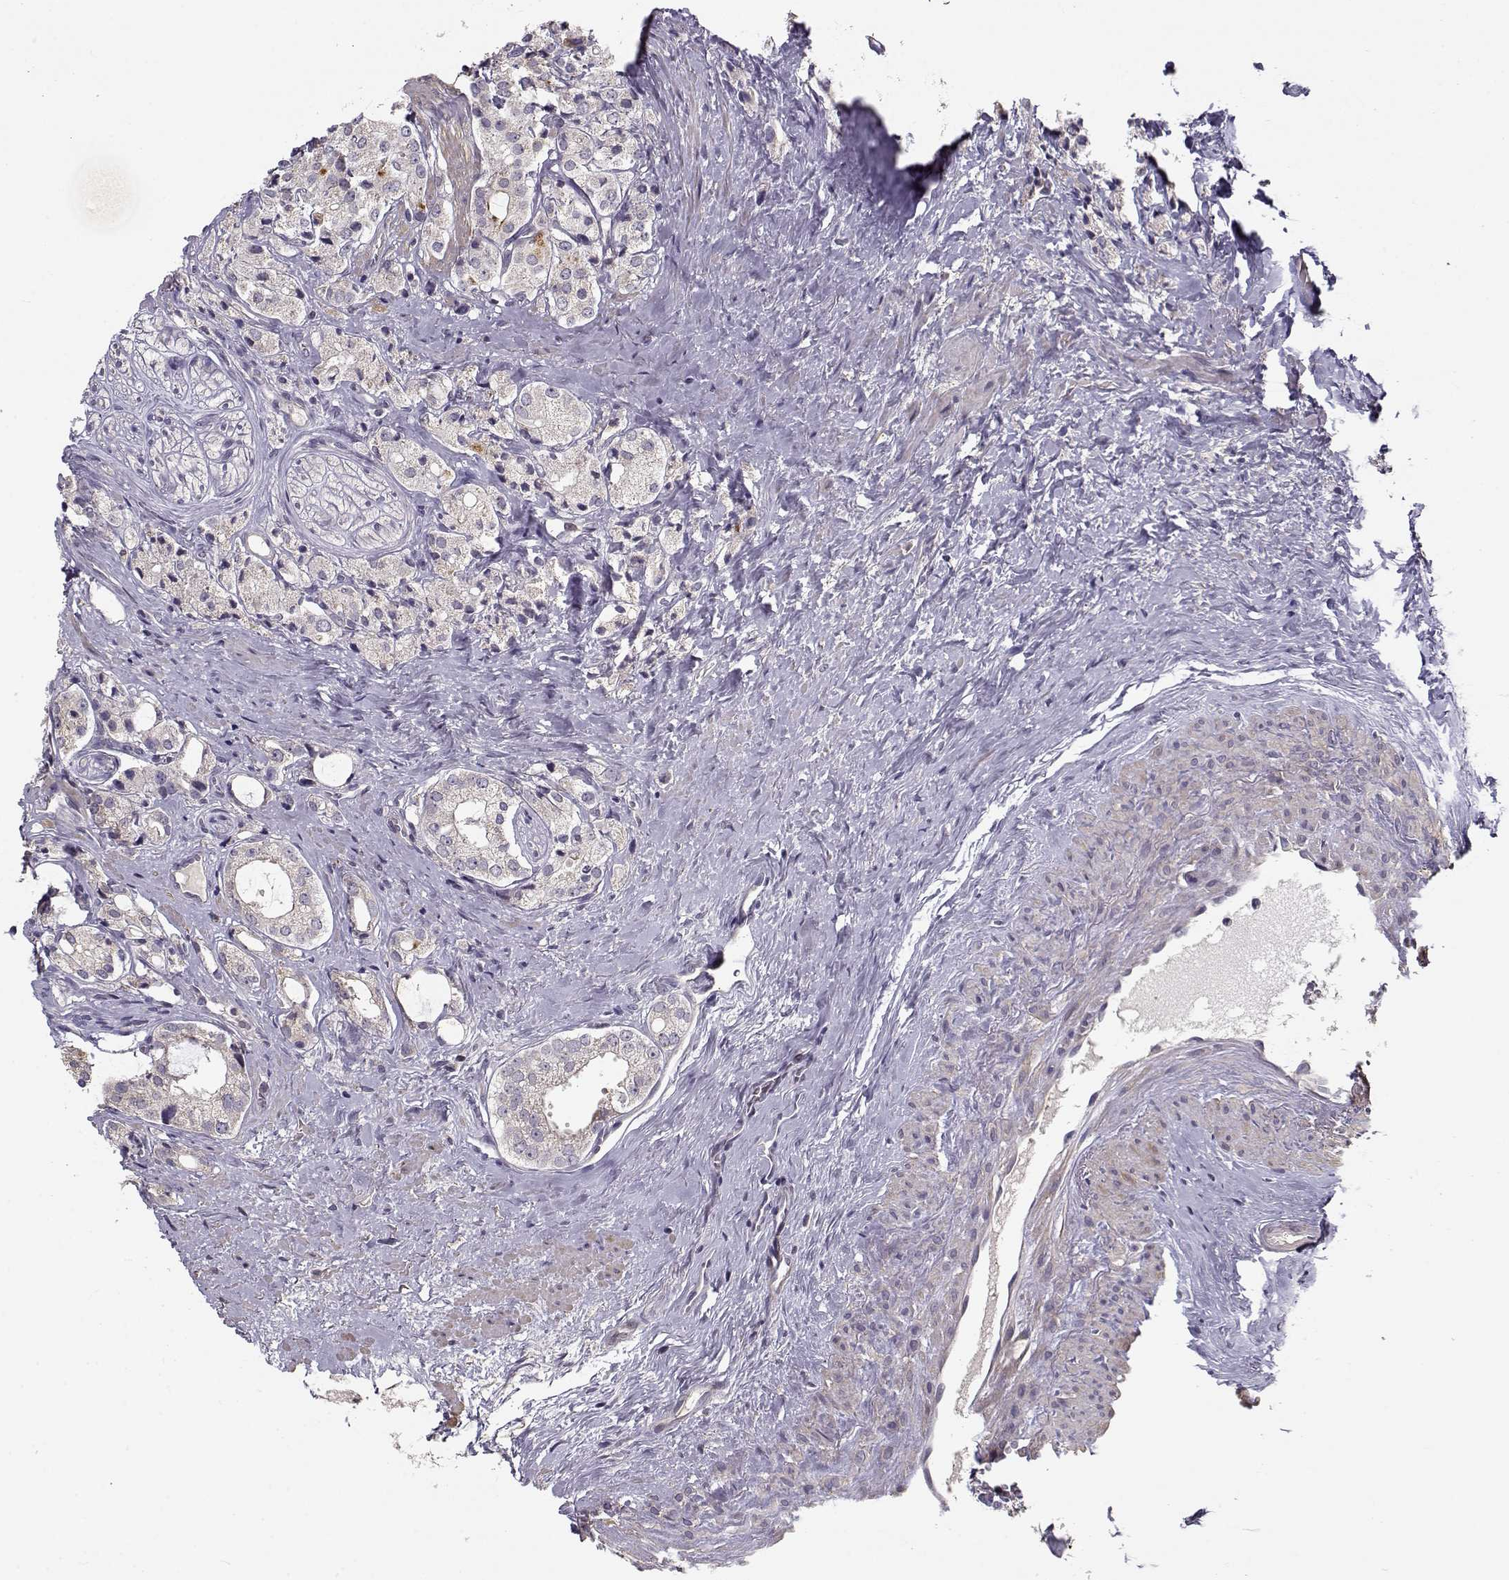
{"staining": {"intensity": "negative", "quantity": "none", "location": "none"}, "tissue": "prostate cancer", "cell_type": "Tumor cells", "image_type": "cancer", "snomed": [{"axis": "morphology", "description": "Adenocarcinoma, NOS"}, {"axis": "topography", "description": "Prostate"}], "caption": "An image of adenocarcinoma (prostate) stained for a protein shows no brown staining in tumor cells. (DAB (3,3'-diaminobenzidine) IHC, high magnification).", "gene": "ENTPD8", "patient": {"sex": "male", "age": 66}}